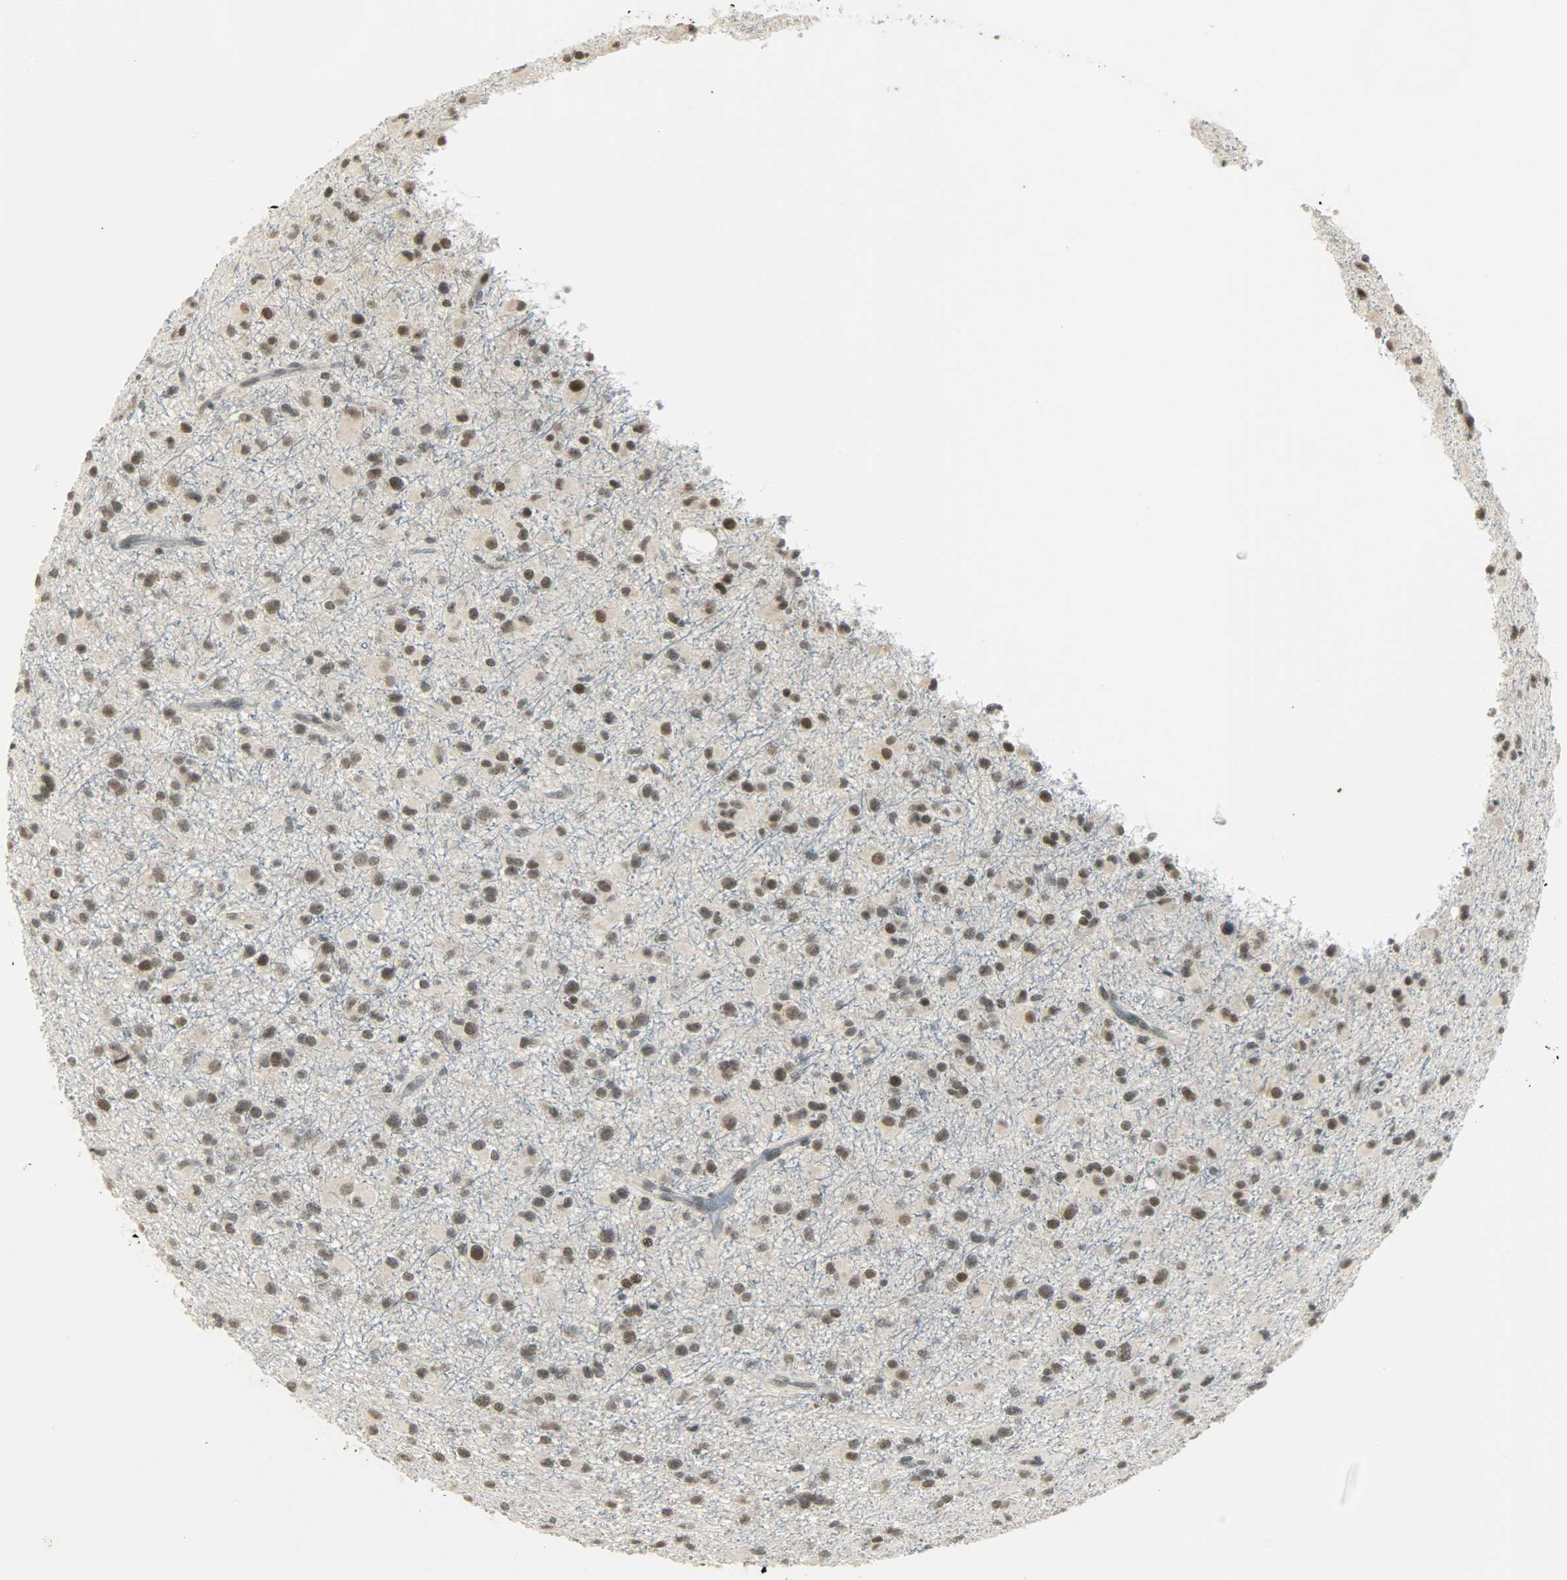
{"staining": {"intensity": "moderate", "quantity": "25%-75%", "location": "nuclear"}, "tissue": "glioma", "cell_type": "Tumor cells", "image_type": "cancer", "snomed": [{"axis": "morphology", "description": "Glioma, malignant, Low grade"}, {"axis": "topography", "description": "Brain"}], "caption": "High-magnification brightfield microscopy of malignant glioma (low-grade) stained with DAB (brown) and counterstained with hematoxylin (blue). tumor cells exhibit moderate nuclear staining is identified in about25%-75% of cells.", "gene": "SMARCA5", "patient": {"sex": "male", "age": 42}}